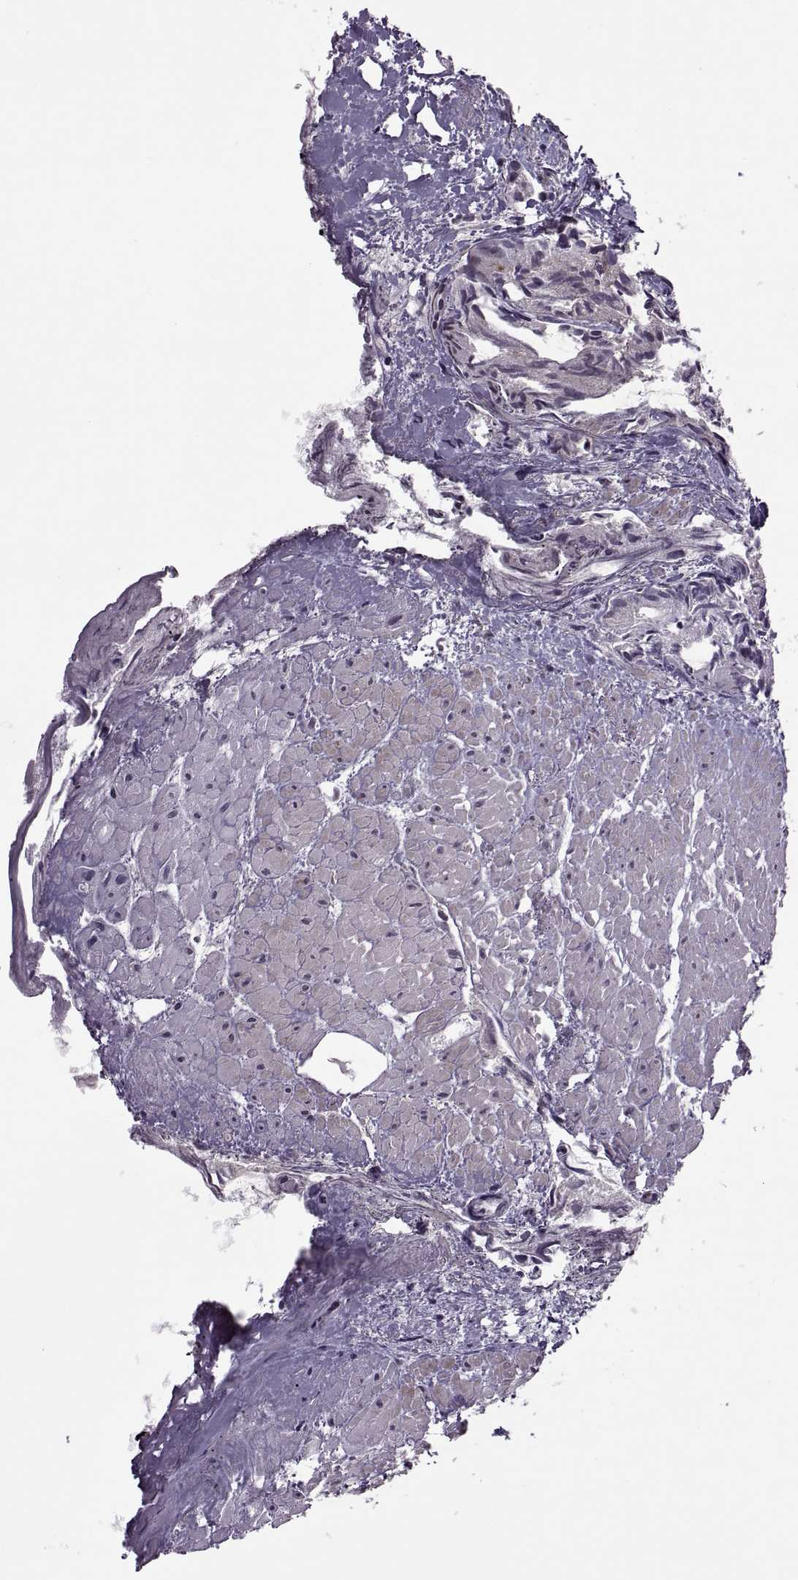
{"staining": {"intensity": "negative", "quantity": "none", "location": "none"}, "tissue": "prostate cancer", "cell_type": "Tumor cells", "image_type": "cancer", "snomed": [{"axis": "morphology", "description": "Adenocarcinoma, High grade"}, {"axis": "topography", "description": "Prostate"}], "caption": "Prostate cancer was stained to show a protein in brown. There is no significant staining in tumor cells. The staining is performed using DAB (3,3'-diaminobenzidine) brown chromogen with nuclei counter-stained in using hematoxylin.", "gene": "ODF3", "patient": {"sex": "male", "age": 79}}